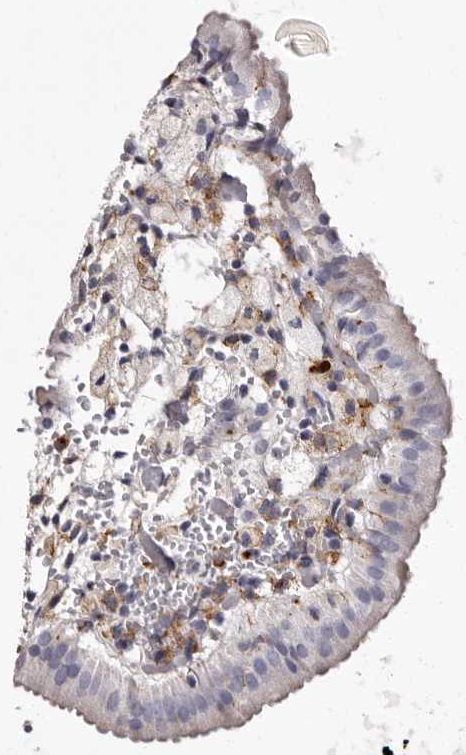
{"staining": {"intensity": "negative", "quantity": "none", "location": "none"}, "tissue": "gallbladder", "cell_type": "Glandular cells", "image_type": "normal", "snomed": [{"axis": "morphology", "description": "Normal tissue, NOS"}, {"axis": "topography", "description": "Gallbladder"}], "caption": "IHC of normal human gallbladder displays no expression in glandular cells.", "gene": "AUNIP", "patient": {"sex": "male", "age": 54}}